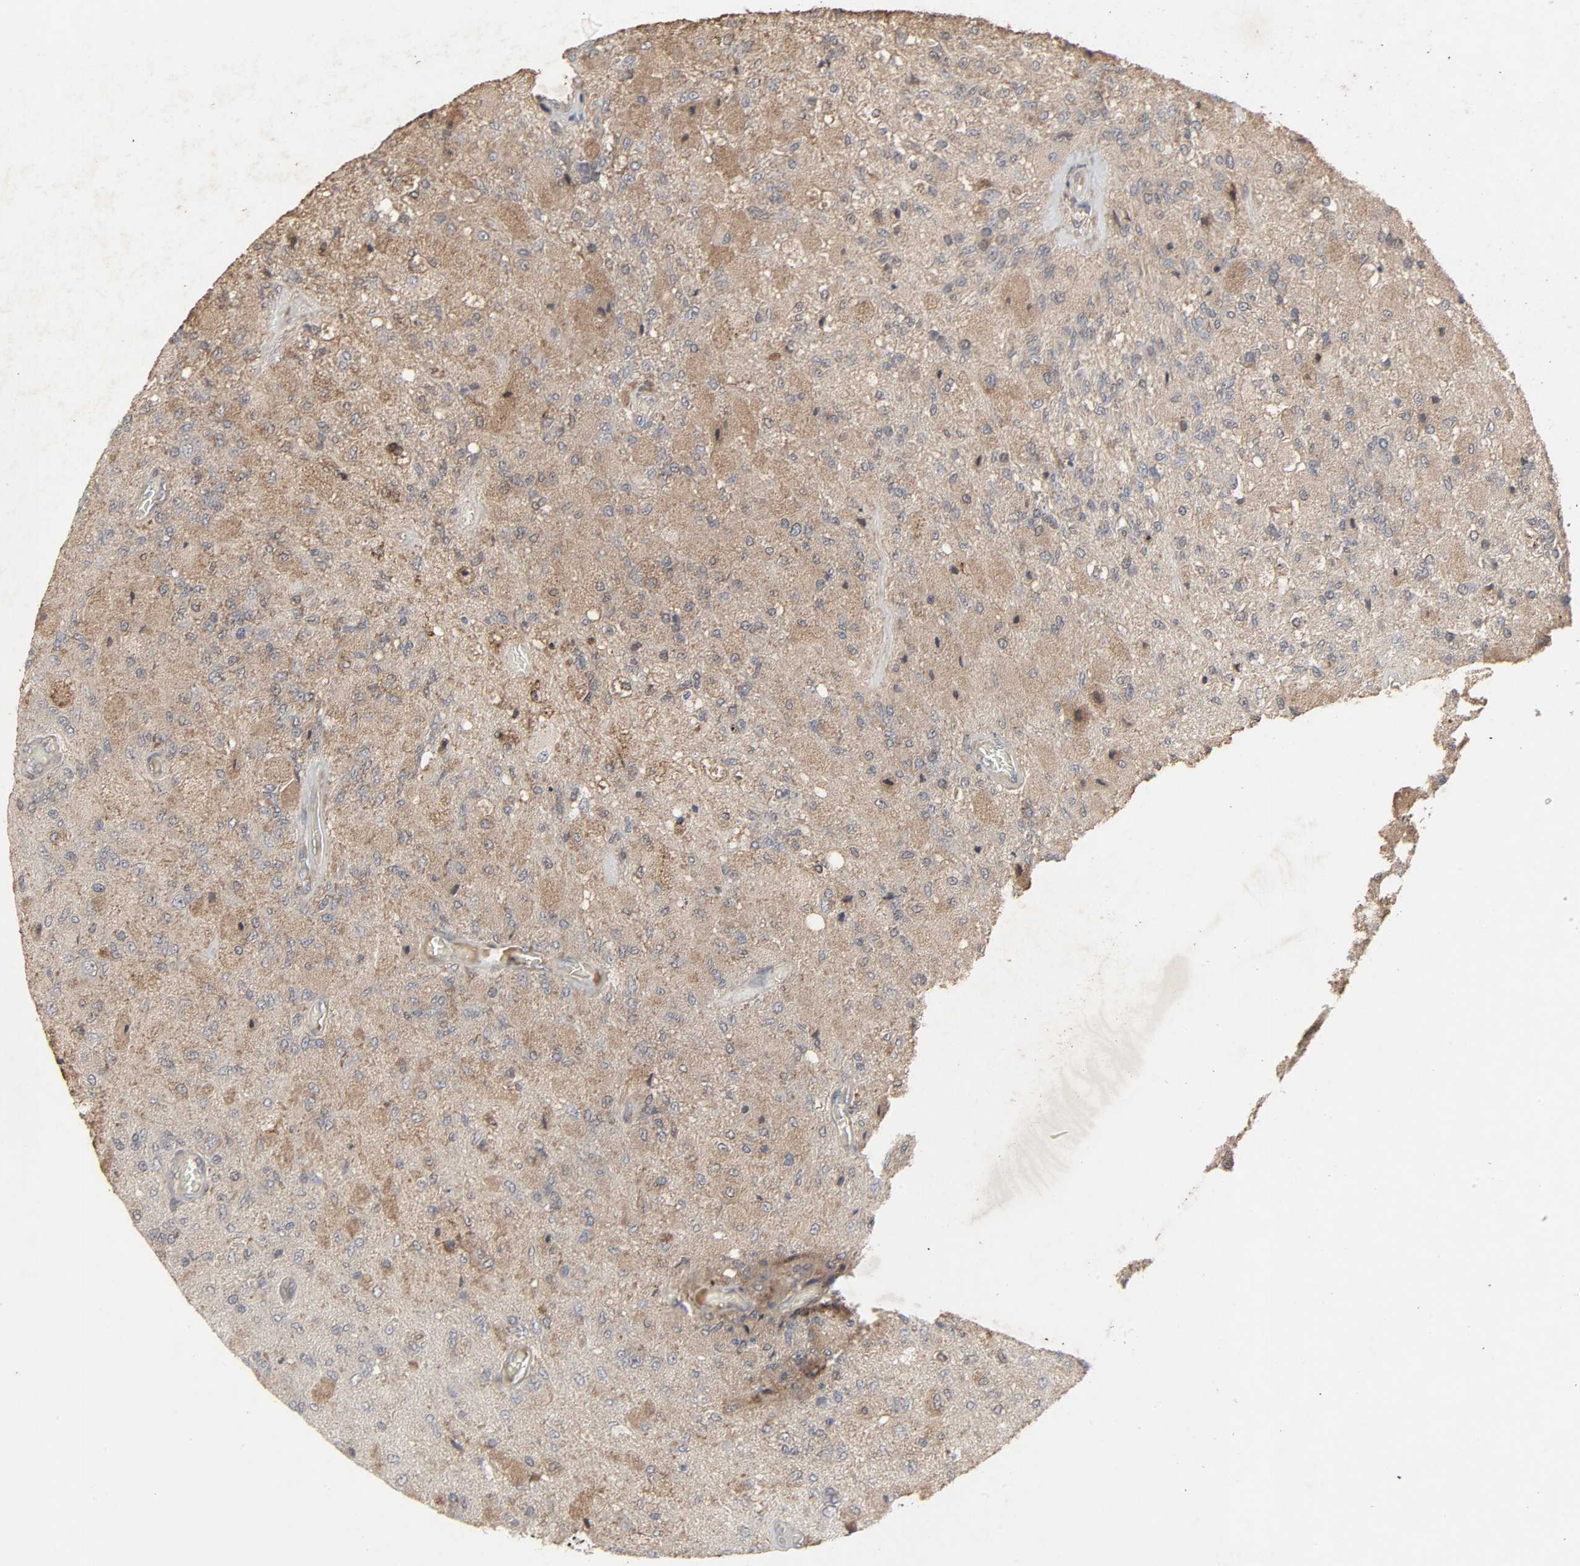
{"staining": {"intensity": "moderate", "quantity": "25%-75%", "location": "cytoplasmic/membranous"}, "tissue": "glioma", "cell_type": "Tumor cells", "image_type": "cancer", "snomed": [{"axis": "morphology", "description": "Normal tissue, NOS"}, {"axis": "morphology", "description": "Glioma, malignant, High grade"}, {"axis": "topography", "description": "Cerebral cortex"}], "caption": "Human glioma stained with a brown dye shows moderate cytoplasmic/membranous positive staining in about 25%-75% of tumor cells.", "gene": "ADCY4", "patient": {"sex": "male", "age": 77}}